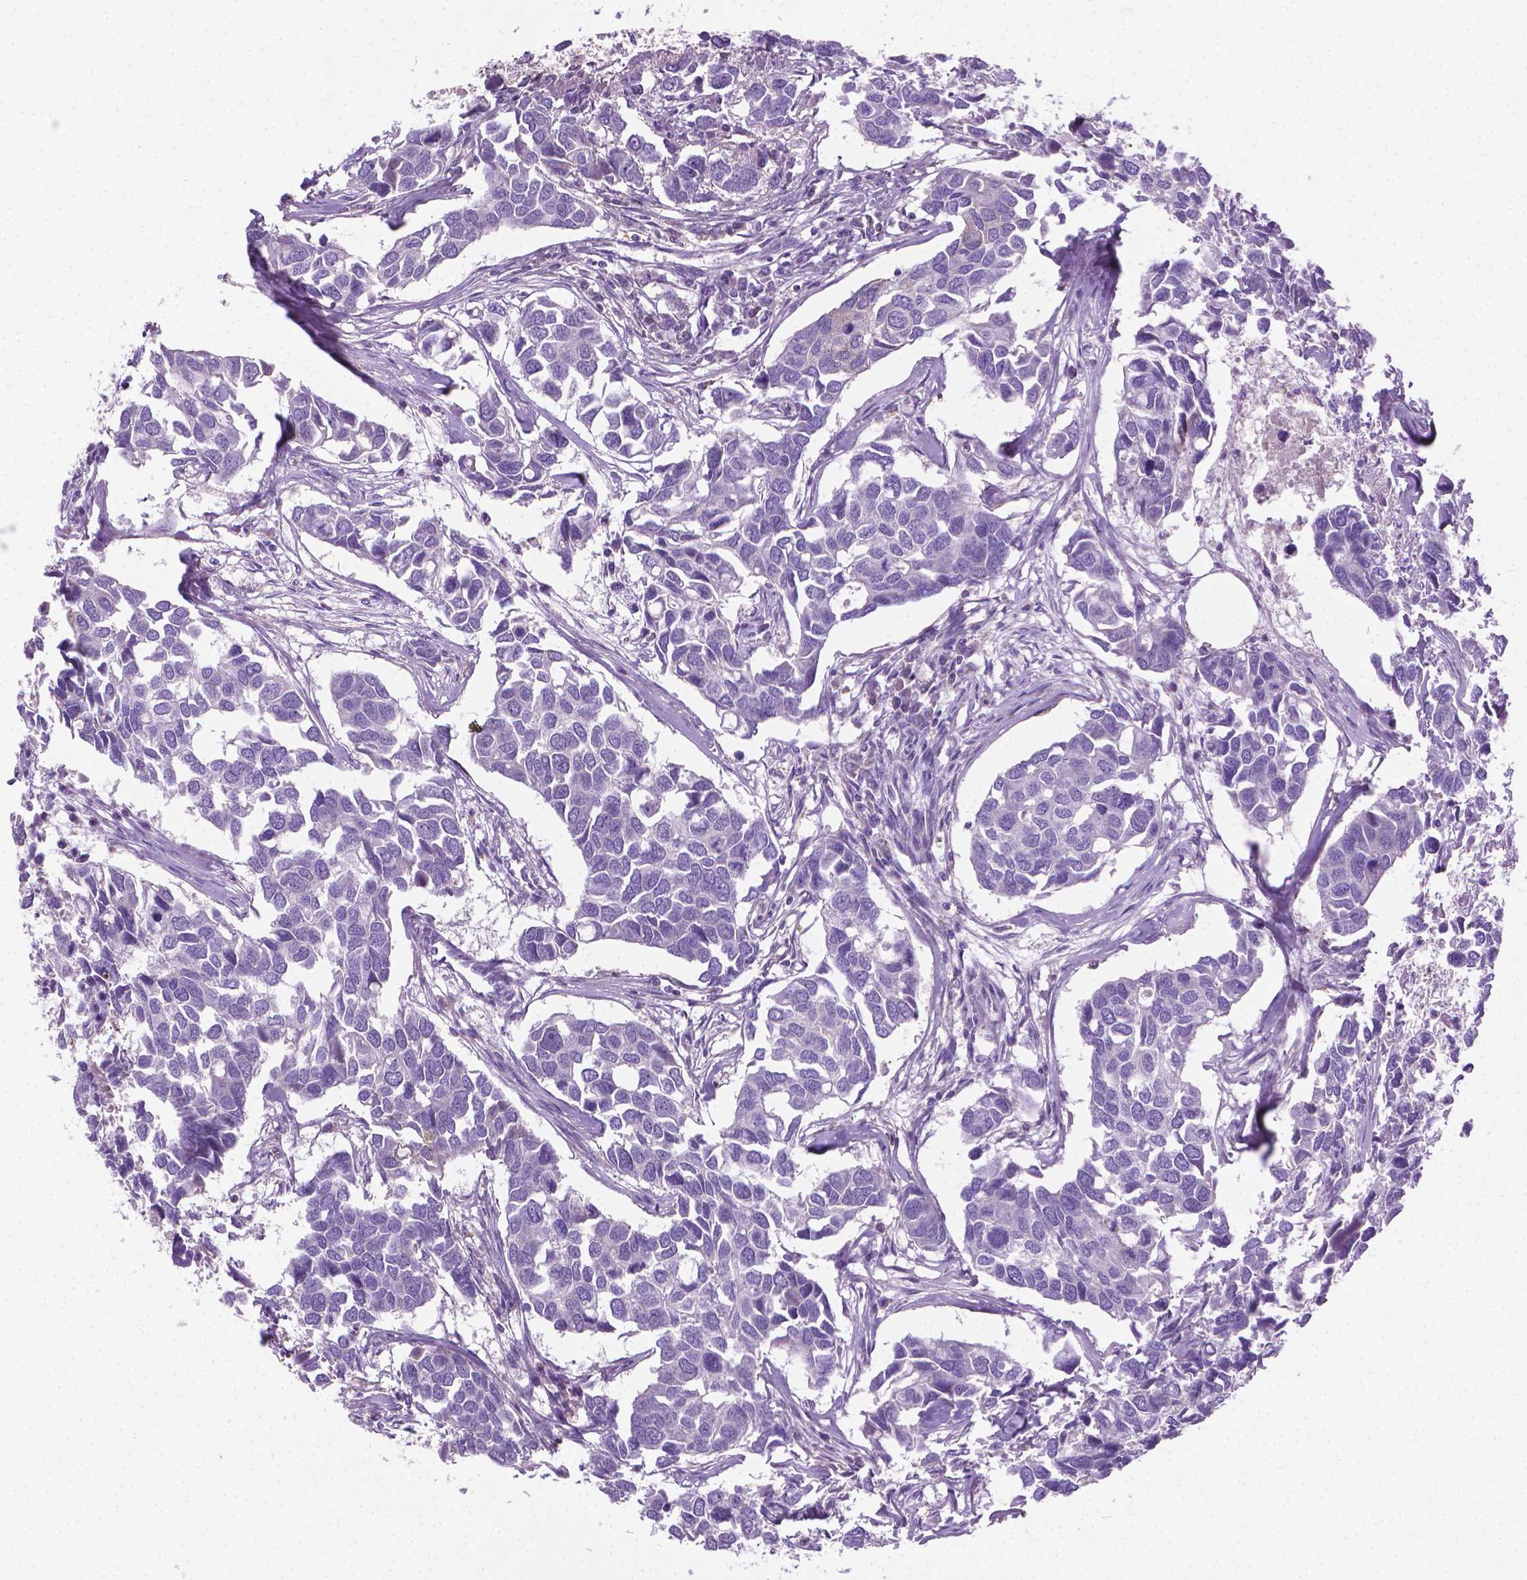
{"staining": {"intensity": "negative", "quantity": "none", "location": "none"}, "tissue": "breast cancer", "cell_type": "Tumor cells", "image_type": "cancer", "snomed": [{"axis": "morphology", "description": "Duct carcinoma"}, {"axis": "topography", "description": "Breast"}], "caption": "Tumor cells are negative for protein expression in human breast cancer.", "gene": "SLC51B", "patient": {"sex": "female", "age": 83}}